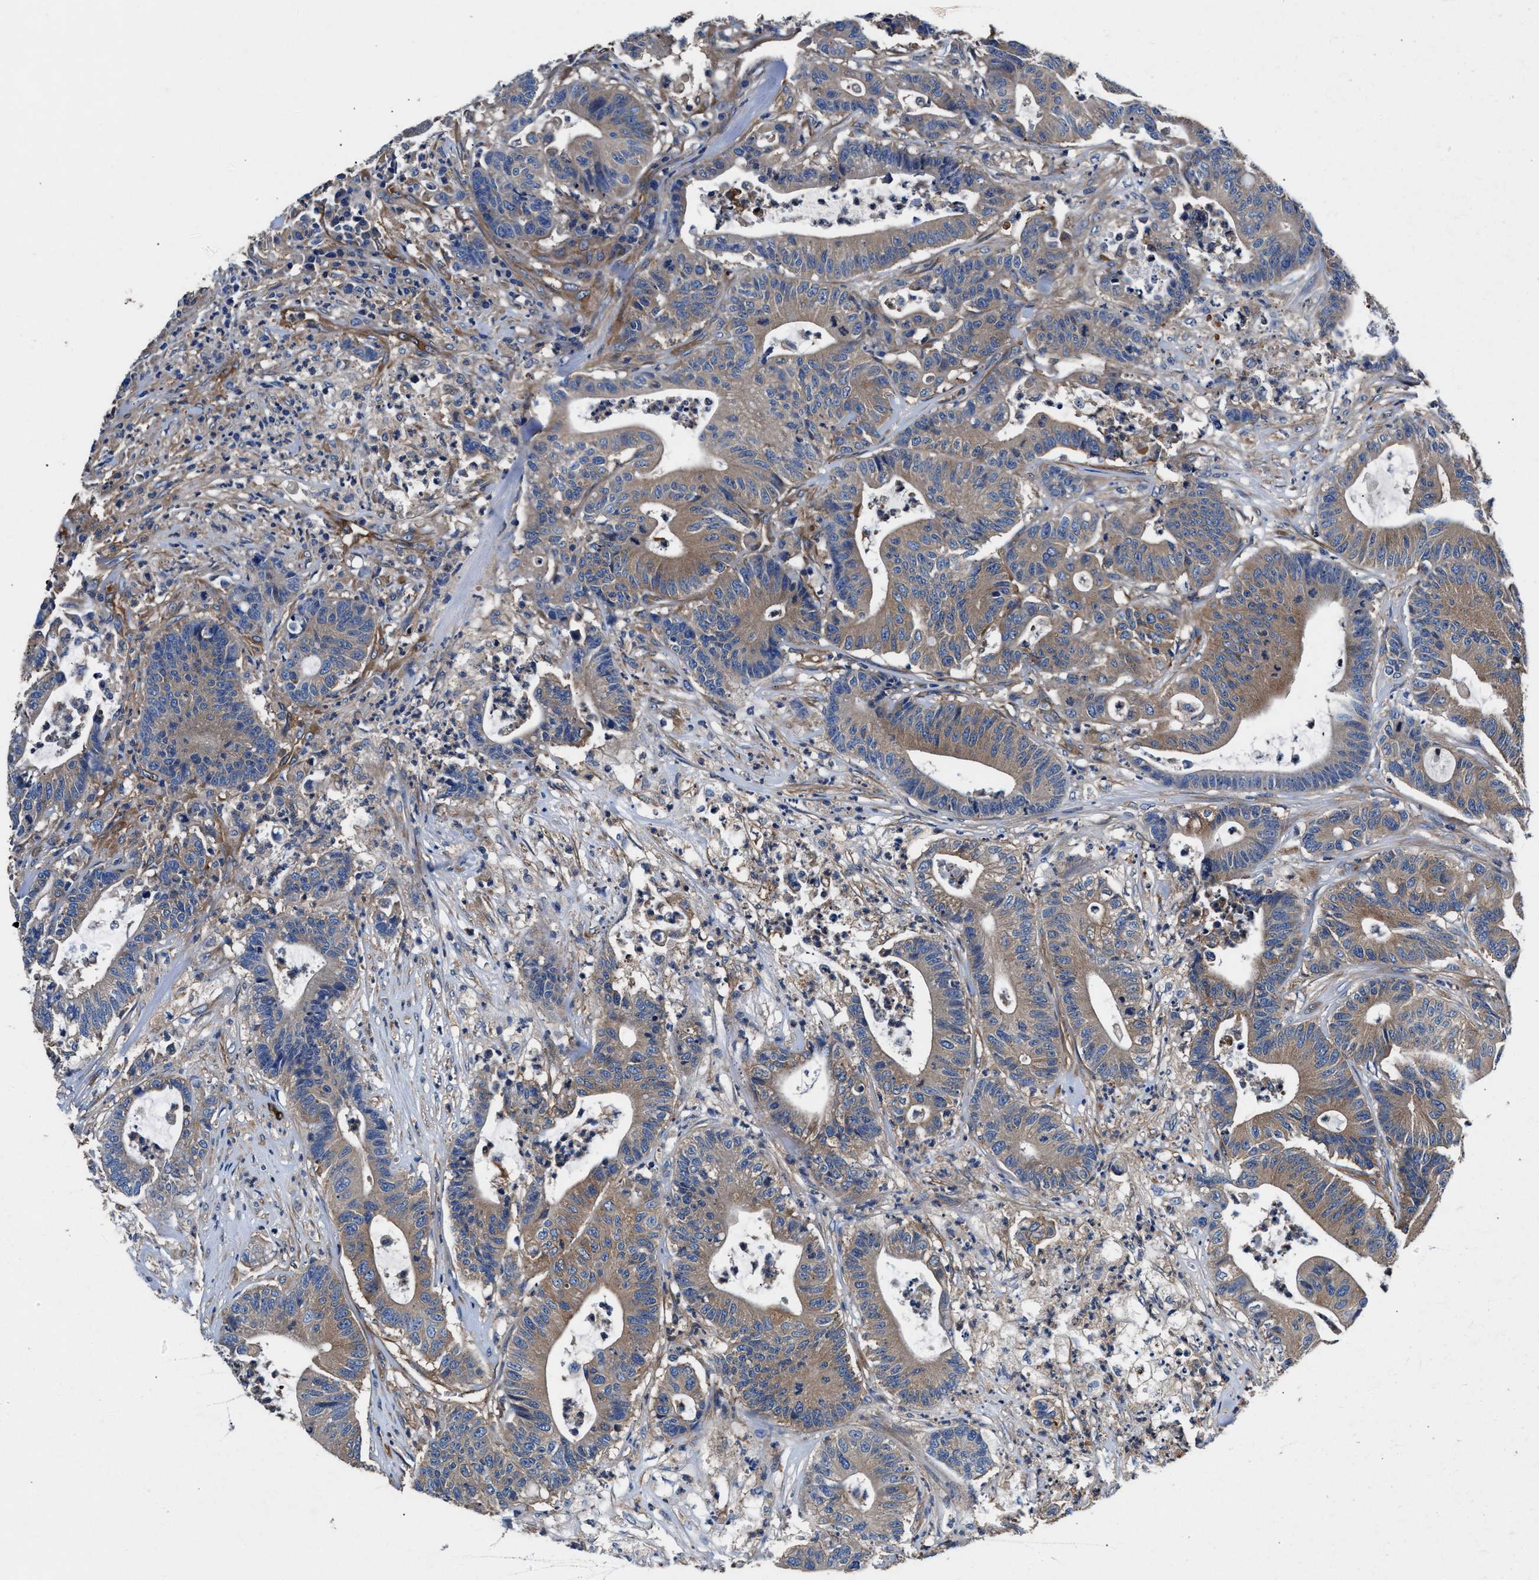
{"staining": {"intensity": "moderate", "quantity": "25%-75%", "location": "cytoplasmic/membranous"}, "tissue": "colorectal cancer", "cell_type": "Tumor cells", "image_type": "cancer", "snomed": [{"axis": "morphology", "description": "Adenocarcinoma, NOS"}, {"axis": "topography", "description": "Colon"}], "caption": "This histopathology image shows colorectal adenocarcinoma stained with immunohistochemistry (IHC) to label a protein in brown. The cytoplasmic/membranous of tumor cells show moderate positivity for the protein. Nuclei are counter-stained blue.", "gene": "SH3GL1", "patient": {"sex": "female", "age": 84}}